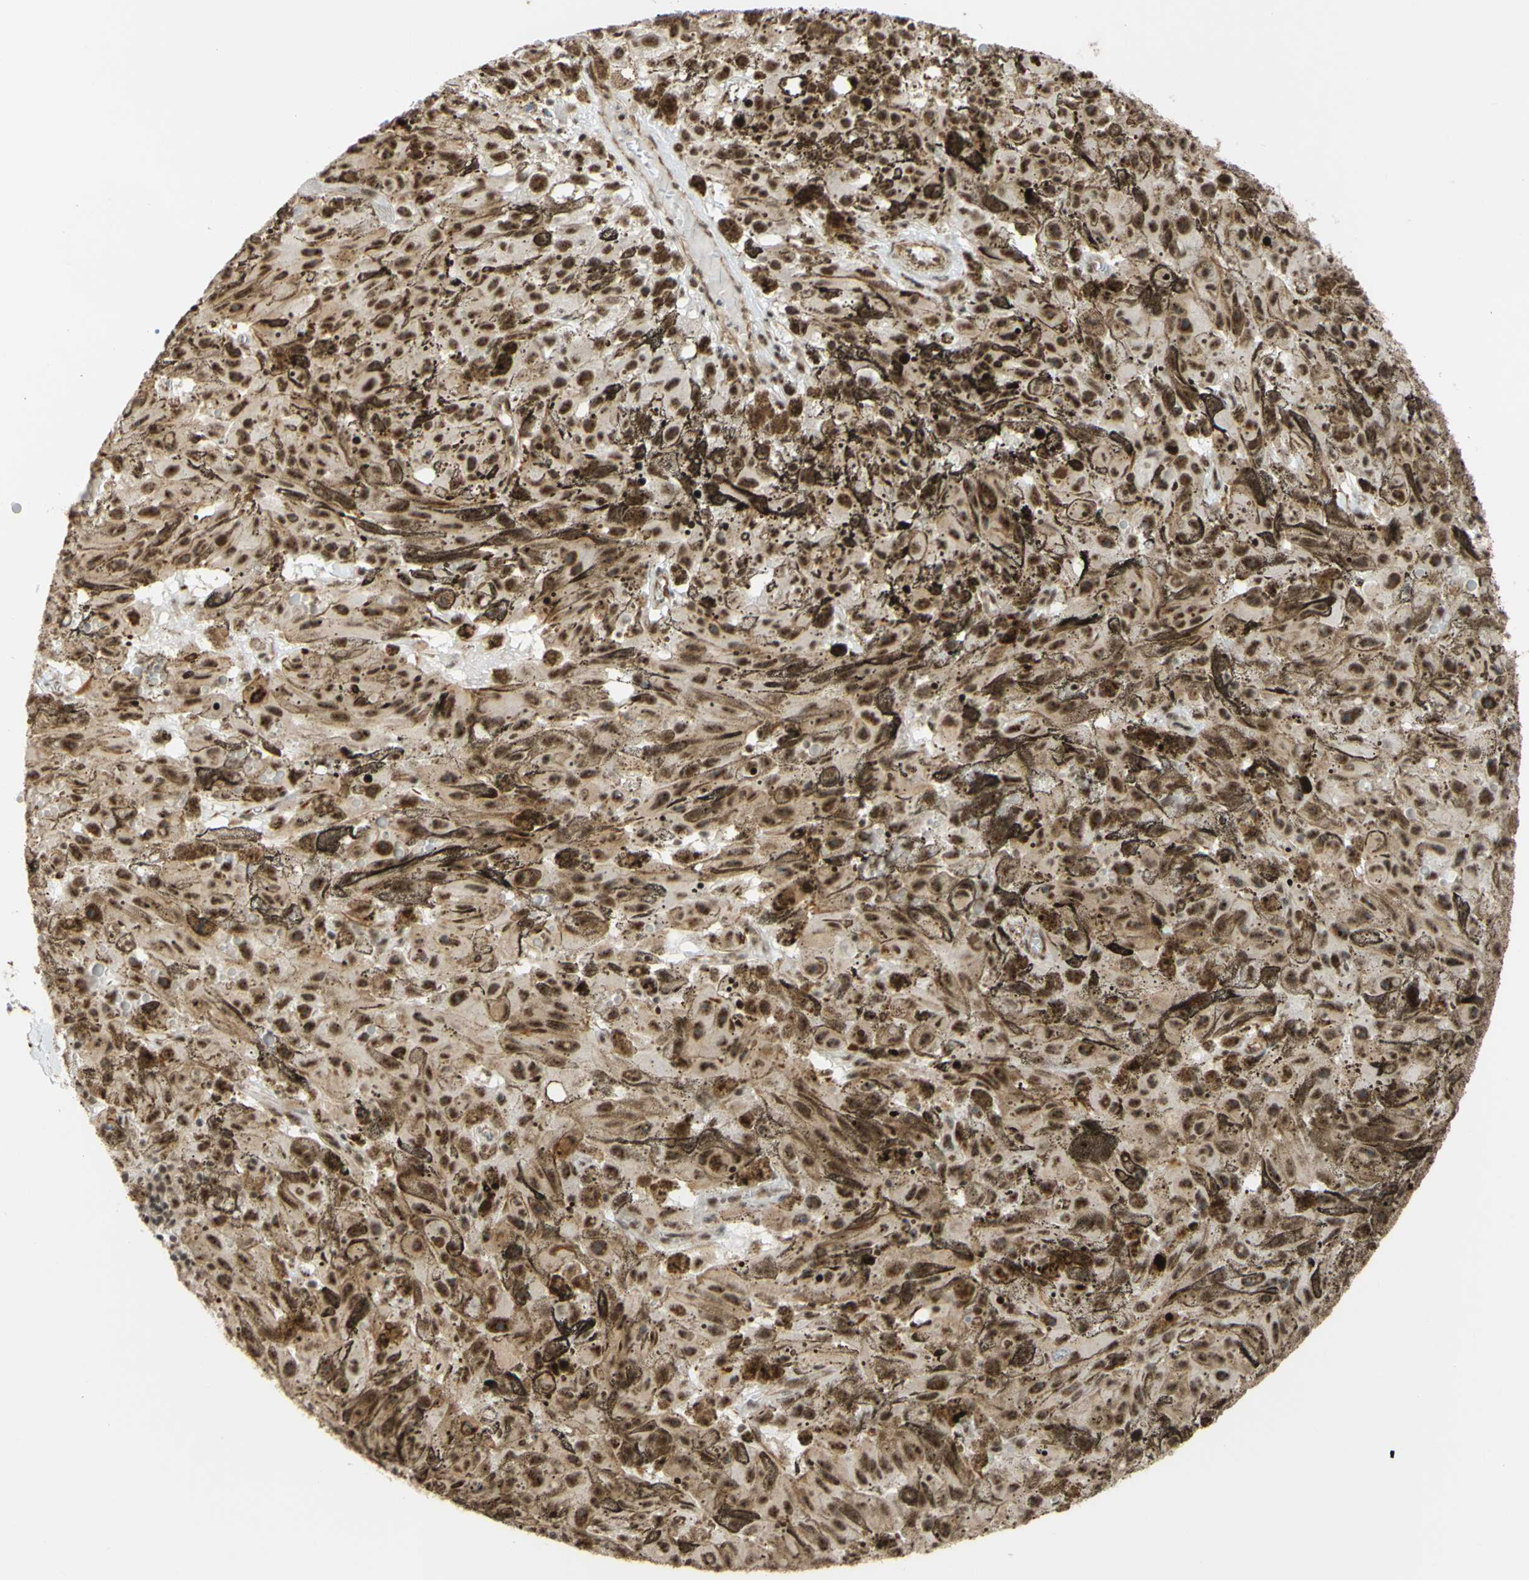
{"staining": {"intensity": "moderate", "quantity": ">75%", "location": "cytoplasmic/membranous,nuclear"}, "tissue": "melanoma", "cell_type": "Tumor cells", "image_type": "cancer", "snomed": [{"axis": "morphology", "description": "Malignant melanoma, NOS"}, {"axis": "topography", "description": "Skin"}], "caption": "The histopathology image displays staining of malignant melanoma, revealing moderate cytoplasmic/membranous and nuclear protein positivity (brown color) within tumor cells. The staining is performed using DAB (3,3'-diaminobenzidine) brown chromogen to label protein expression. The nuclei are counter-stained blue using hematoxylin.", "gene": "SAP18", "patient": {"sex": "female", "age": 104}}